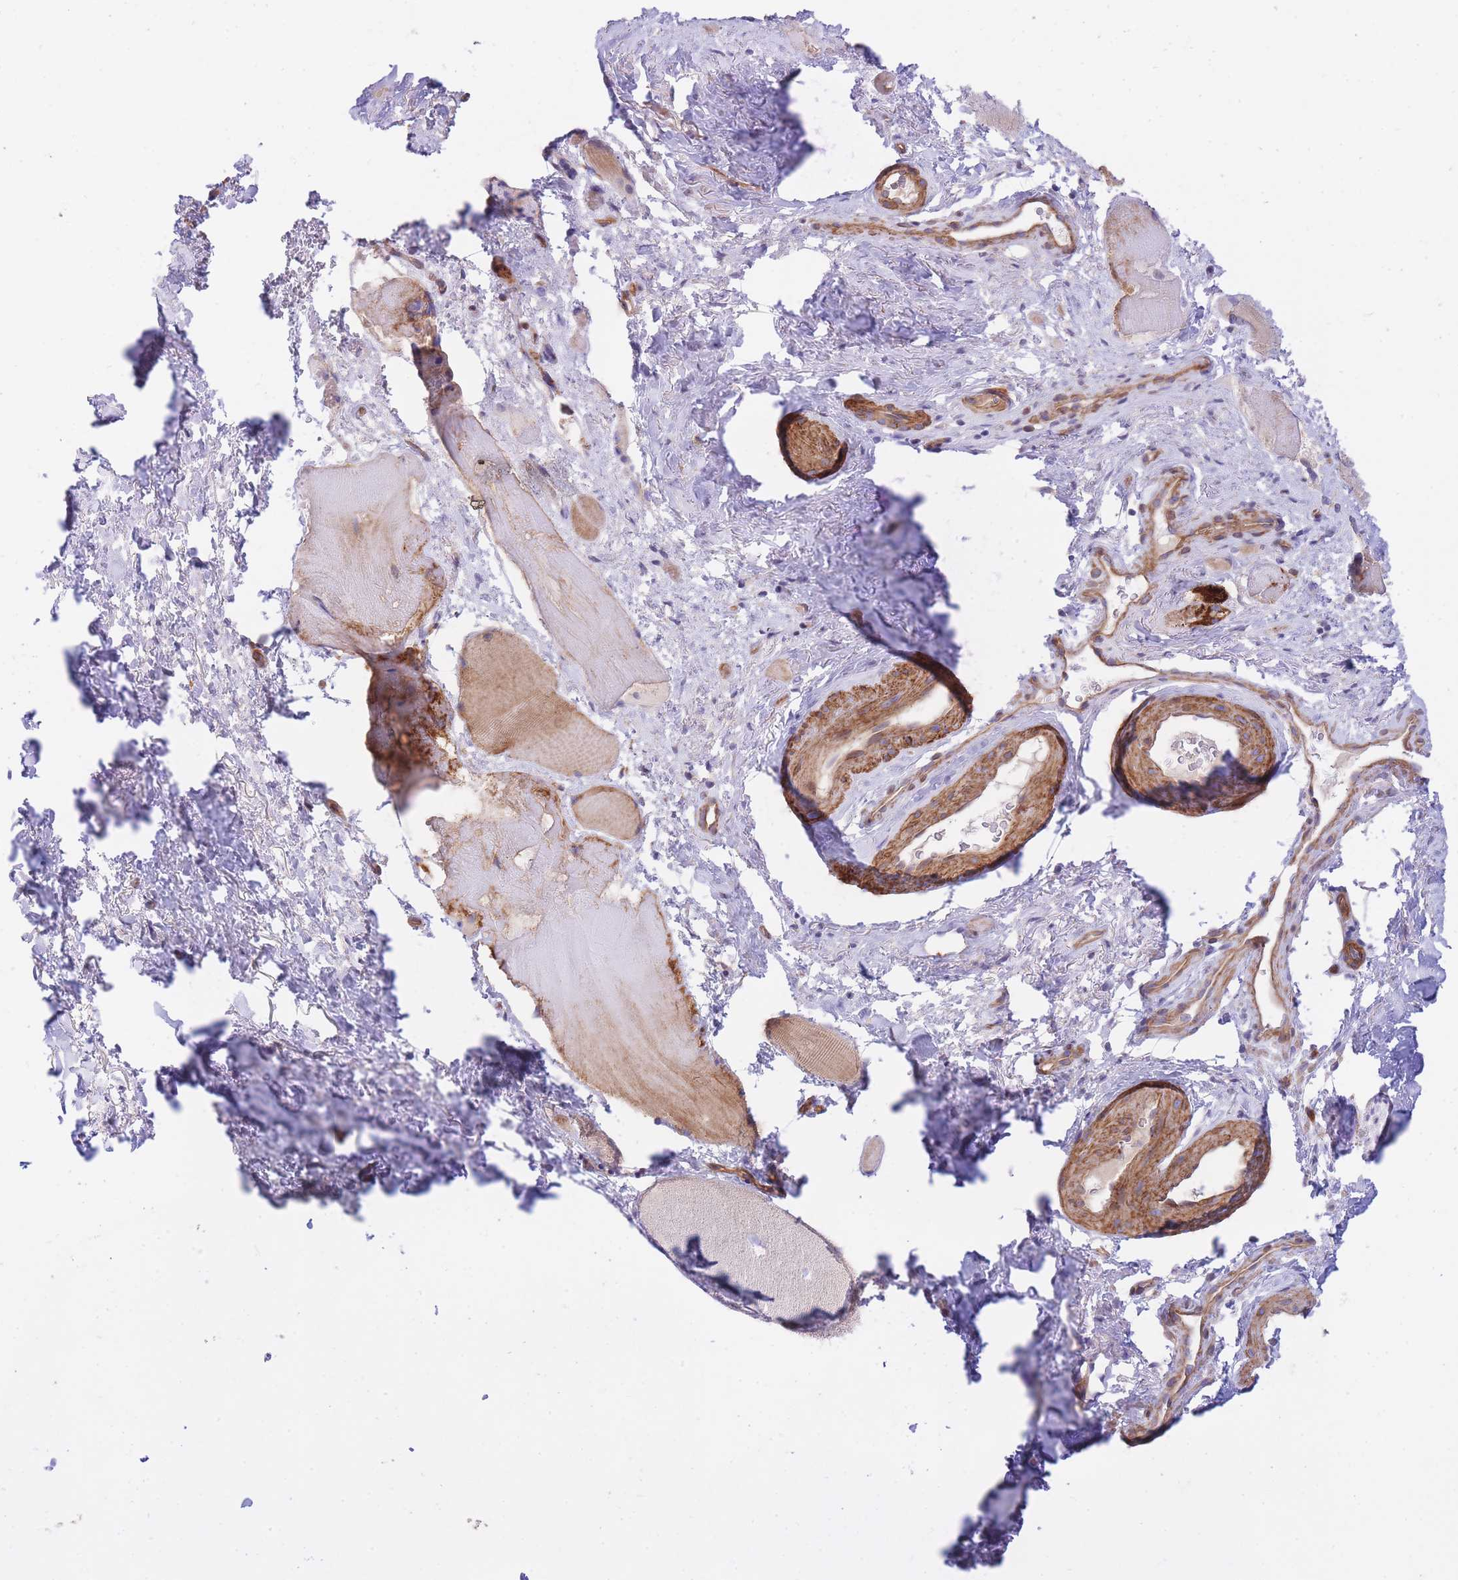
{"staining": {"intensity": "moderate", "quantity": ">75%", "location": "cytoplasmic/membranous"}, "tissue": "smooth muscle", "cell_type": "Smooth muscle cells", "image_type": "normal", "snomed": [{"axis": "morphology", "description": "Normal tissue, NOS"}, {"axis": "topography", "description": "Smooth muscle"}, {"axis": "topography", "description": "Peripheral nerve tissue"}], "caption": "IHC photomicrograph of normal human smooth muscle stained for a protein (brown), which exhibits medium levels of moderate cytoplasmic/membranous positivity in about >75% of smooth muscle cells.", "gene": "CHAC1", "patient": {"sex": "male", "age": 69}}